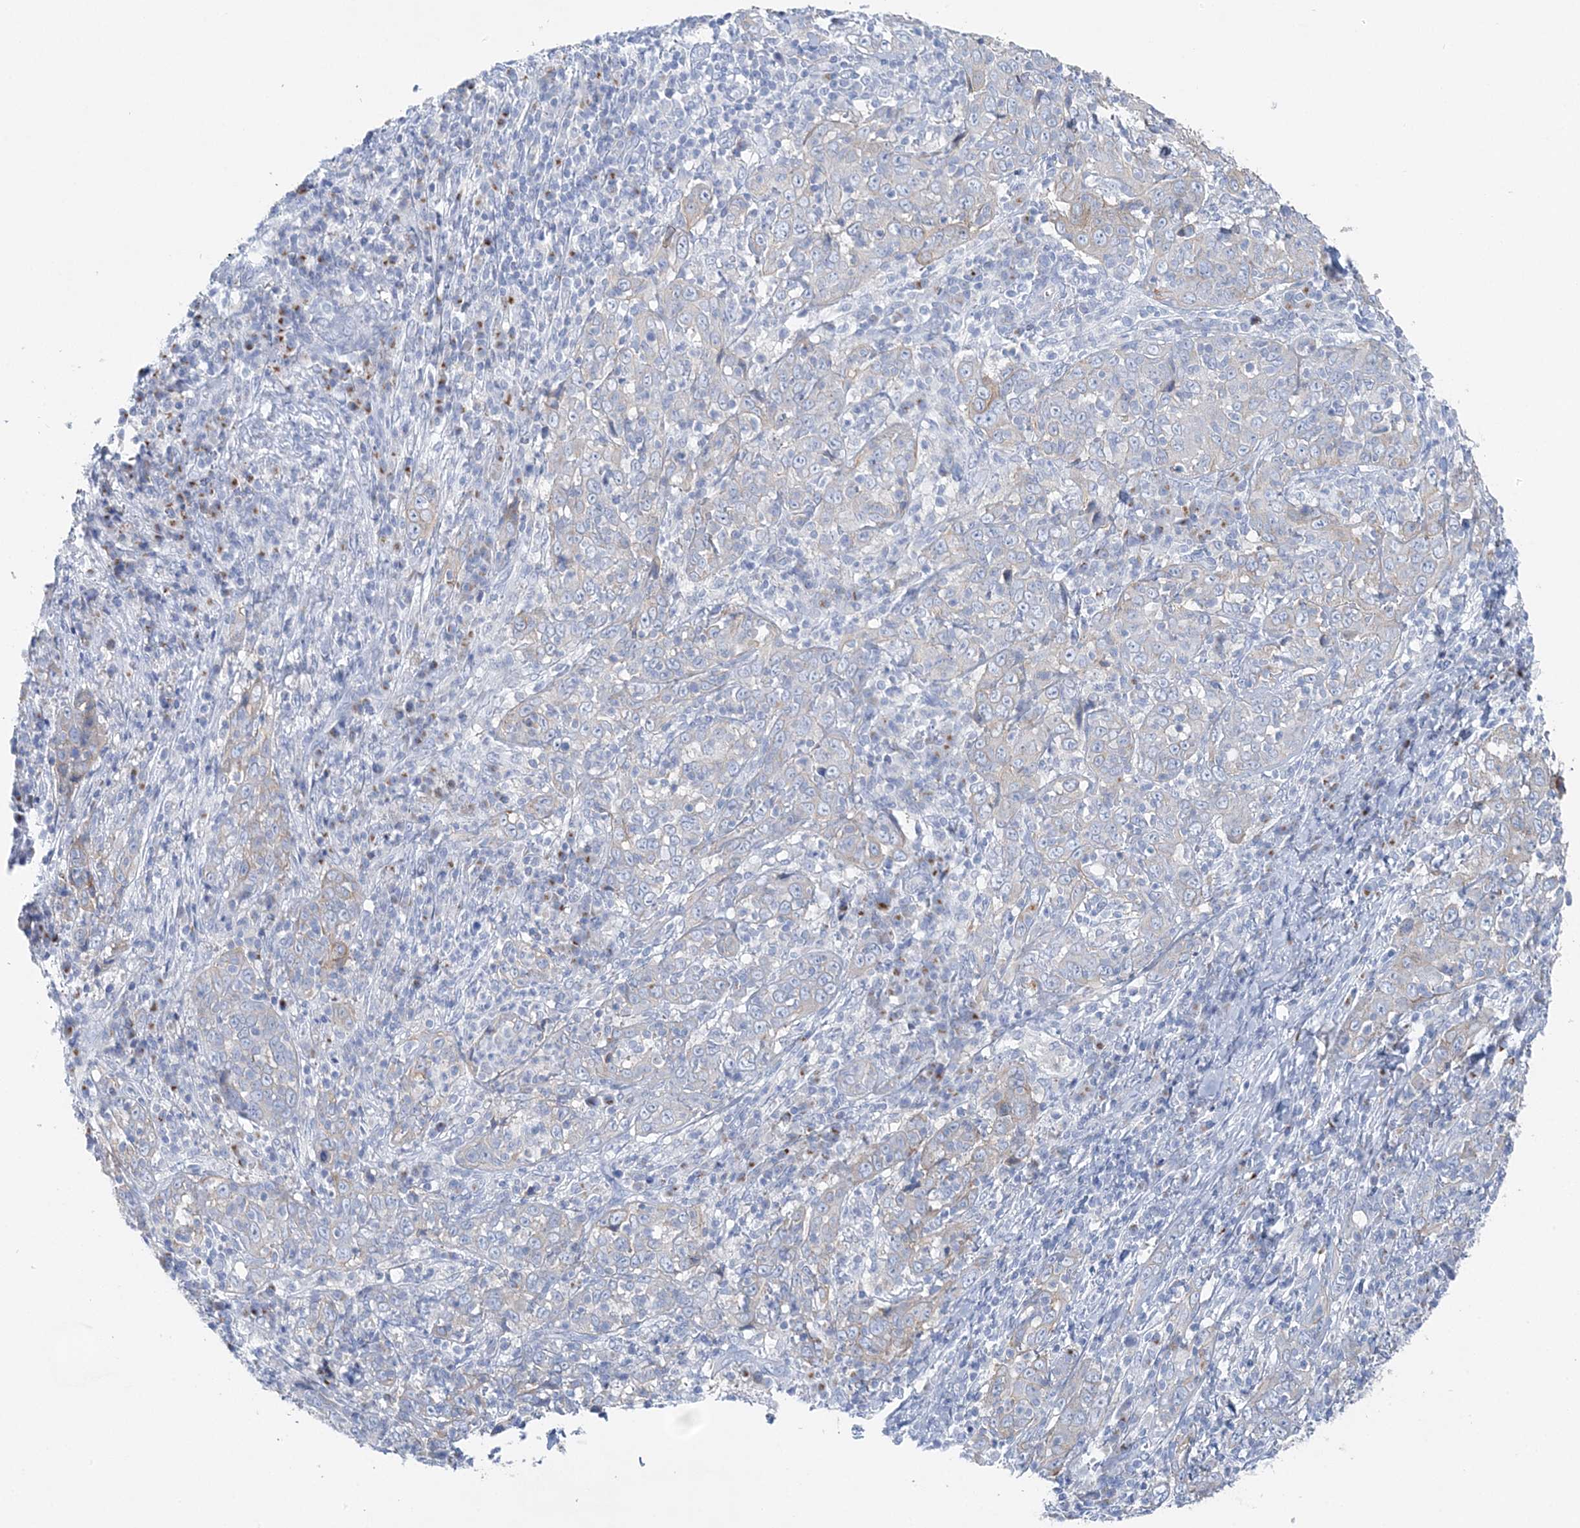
{"staining": {"intensity": "weak", "quantity": "<25%", "location": "cytoplasmic/membranous"}, "tissue": "cervical cancer", "cell_type": "Tumor cells", "image_type": "cancer", "snomed": [{"axis": "morphology", "description": "Squamous cell carcinoma, NOS"}, {"axis": "topography", "description": "Cervix"}], "caption": "Immunohistochemical staining of cervical squamous cell carcinoma exhibits no significant staining in tumor cells.", "gene": "SLC5A6", "patient": {"sex": "female", "age": 46}}